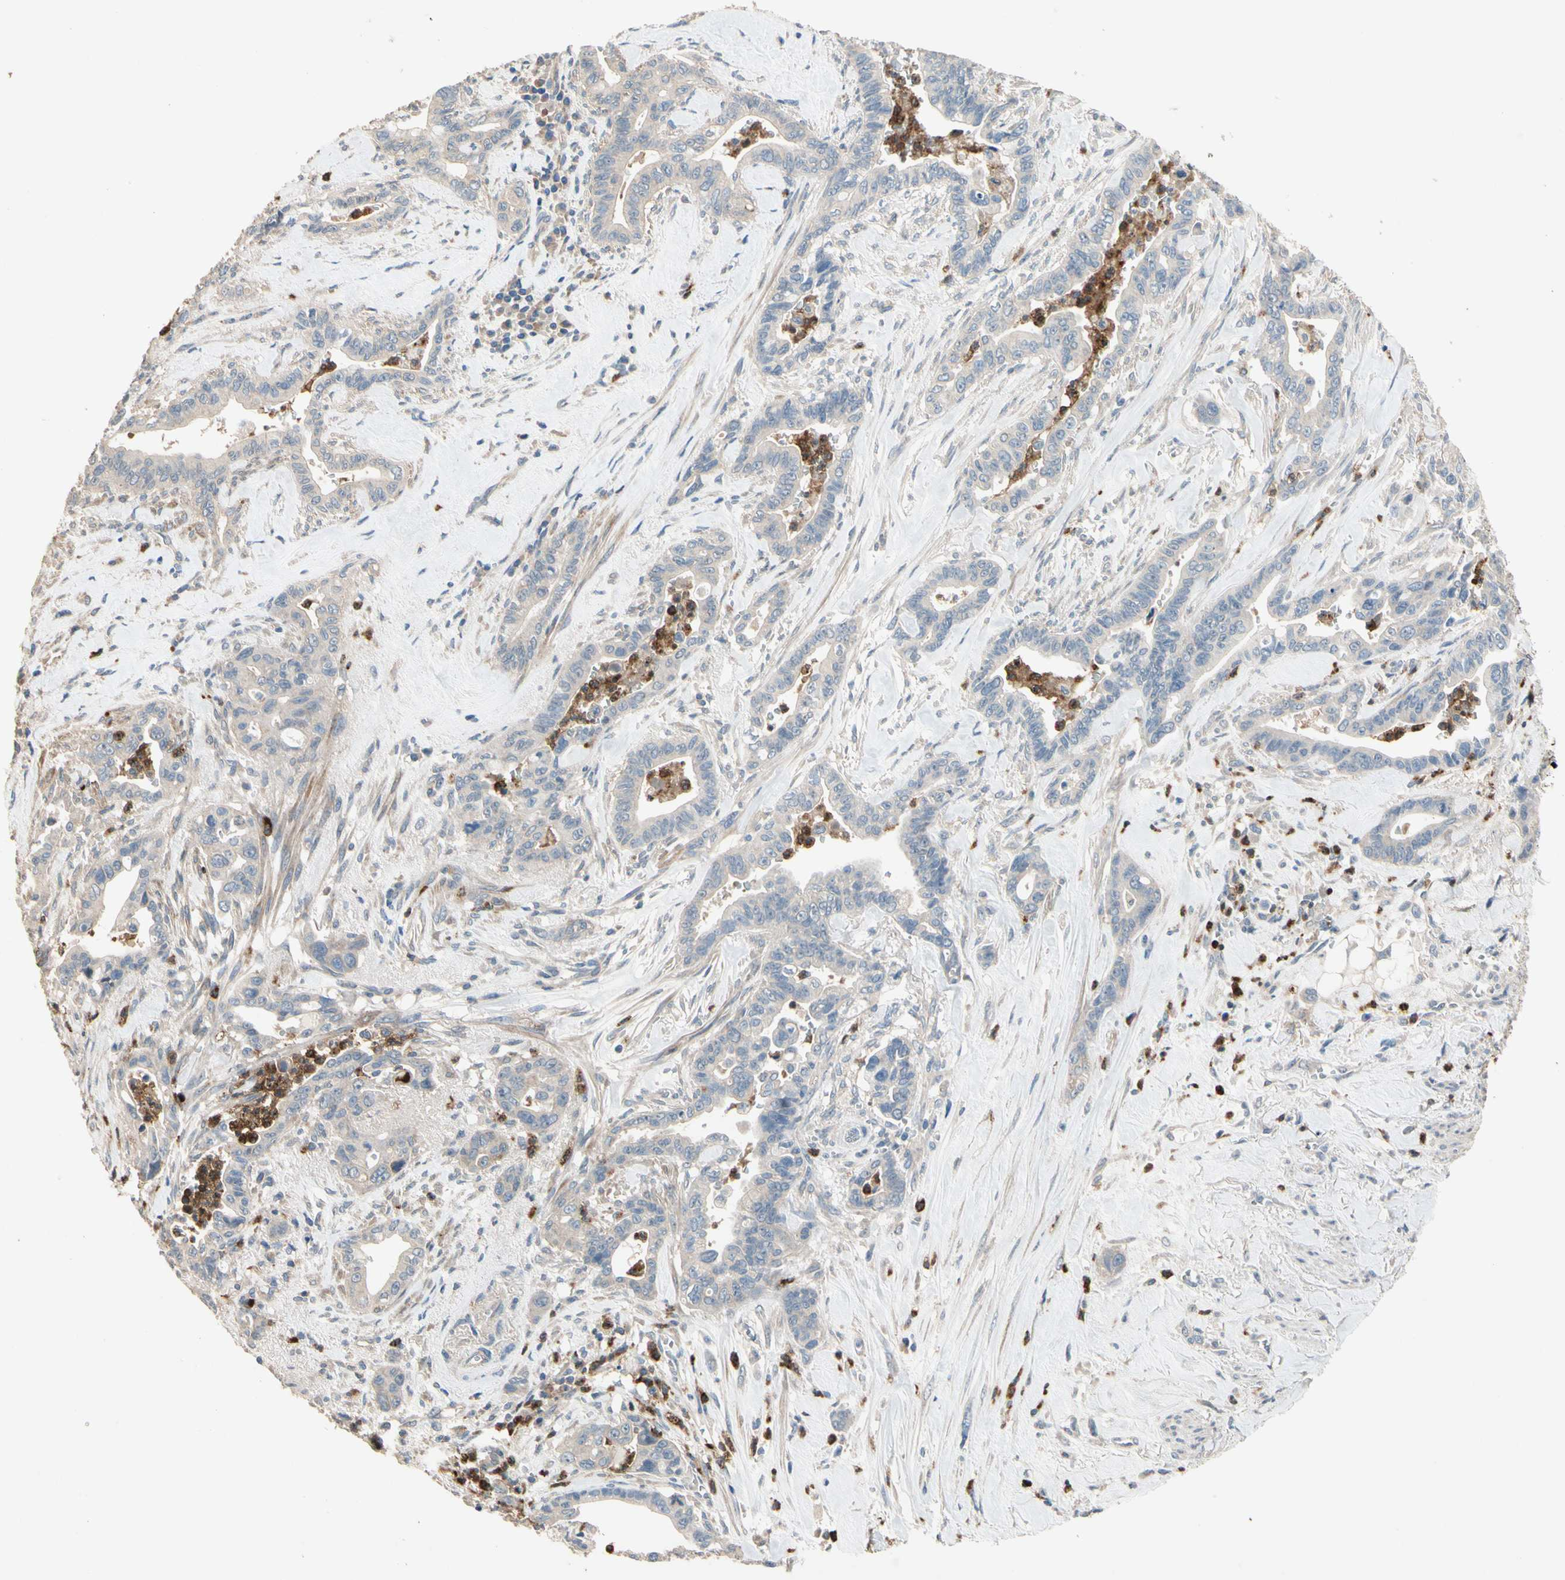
{"staining": {"intensity": "negative", "quantity": "none", "location": "none"}, "tissue": "pancreatic cancer", "cell_type": "Tumor cells", "image_type": "cancer", "snomed": [{"axis": "morphology", "description": "Adenocarcinoma, NOS"}, {"axis": "topography", "description": "Pancreas"}], "caption": "Tumor cells are negative for brown protein staining in pancreatic cancer.", "gene": "SIGLEC5", "patient": {"sex": "male", "age": 70}}